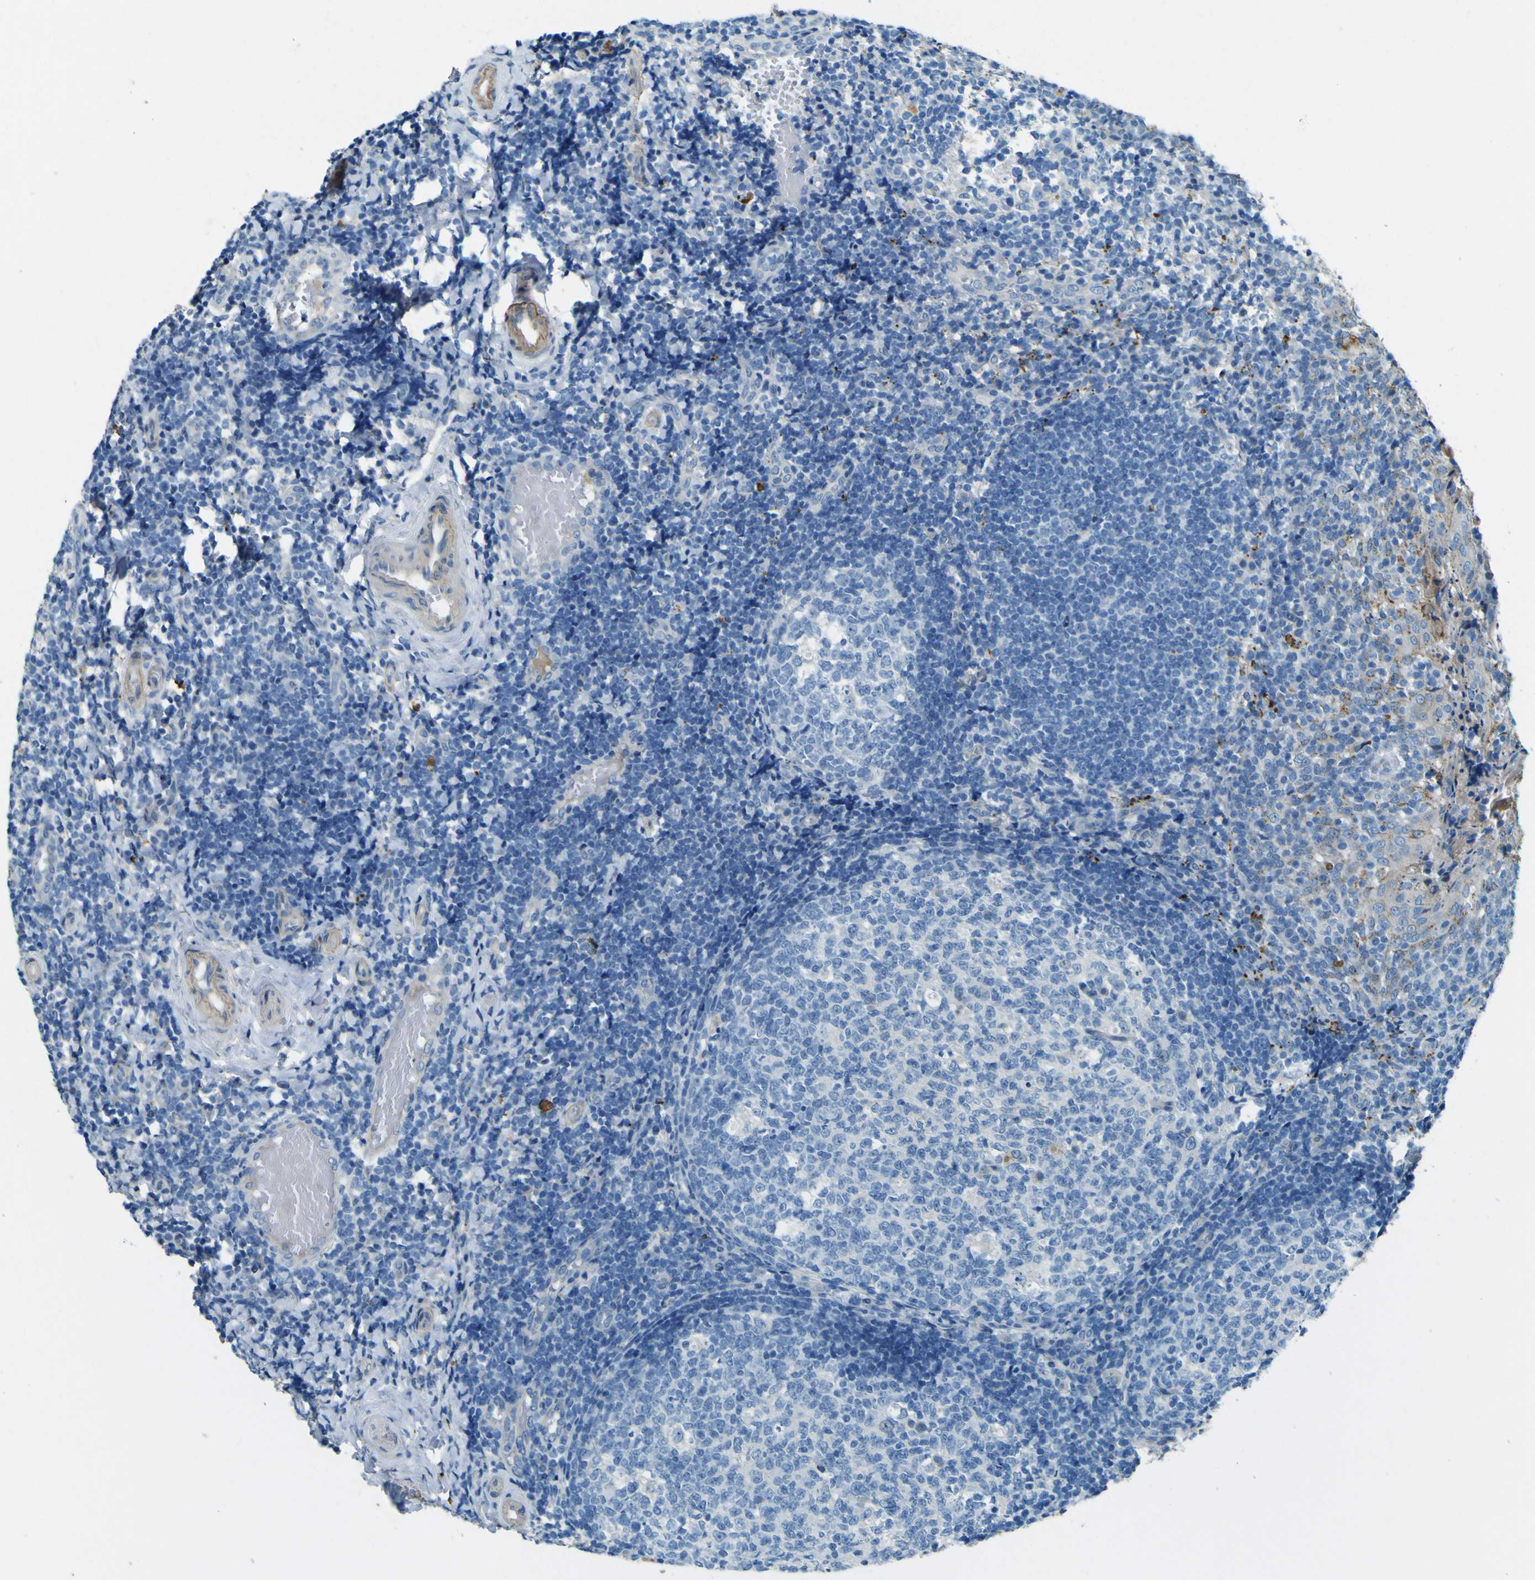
{"staining": {"intensity": "negative", "quantity": "none", "location": "none"}, "tissue": "tonsil", "cell_type": "Germinal center cells", "image_type": "normal", "snomed": [{"axis": "morphology", "description": "Normal tissue, NOS"}, {"axis": "topography", "description": "Tonsil"}], "caption": "Protein analysis of normal tonsil reveals no significant positivity in germinal center cells.", "gene": "PDE9A", "patient": {"sex": "female", "age": 19}}